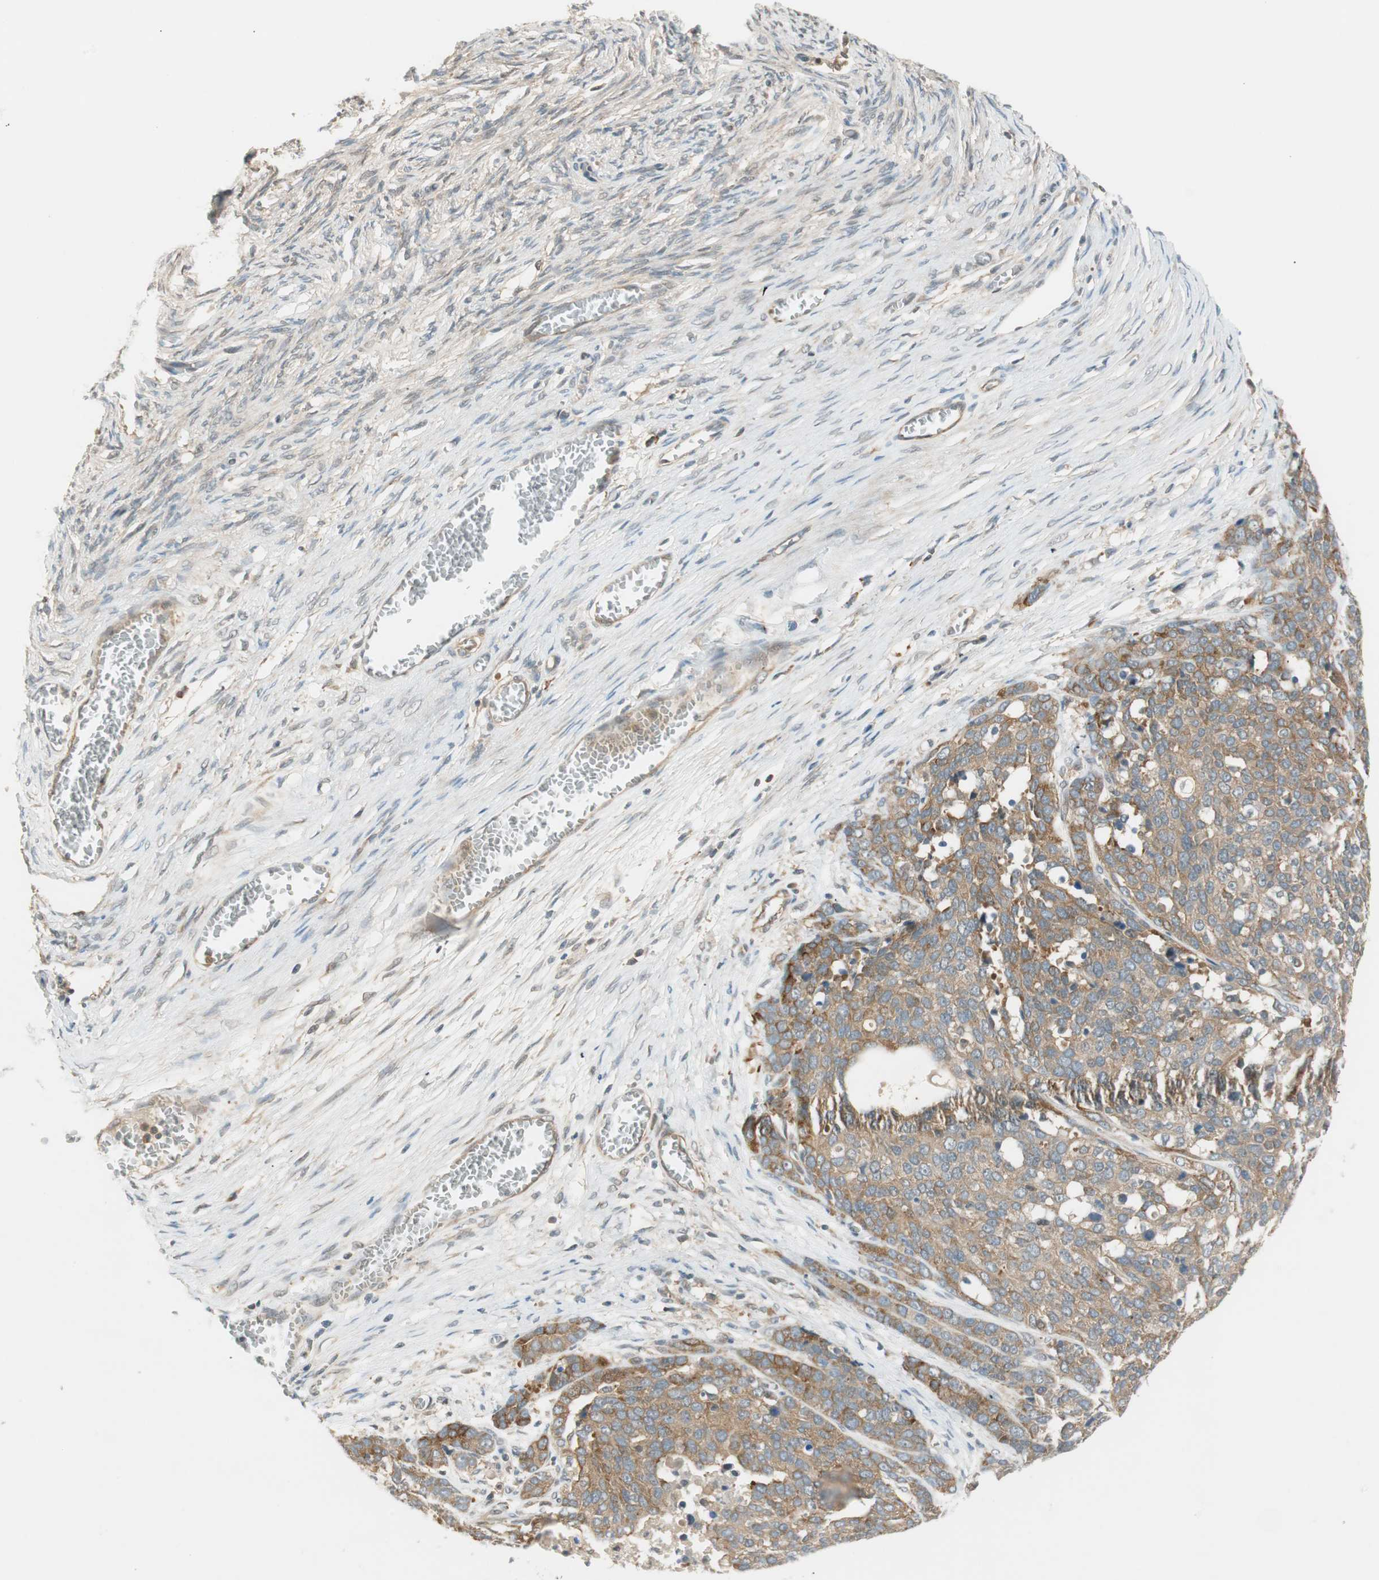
{"staining": {"intensity": "moderate", "quantity": ">75%", "location": "cytoplasmic/membranous"}, "tissue": "ovarian cancer", "cell_type": "Tumor cells", "image_type": "cancer", "snomed": [{"axis": "morphology", "description": "Cystadenocarcinoma, serous, NOS"}, {"axis": "topography", "description": "Ovary"}], "caption": "A brown stain labels moderate cytoplasmic/membranous staining of a protein in human ovarian cancer tumor cells.", "gene": "PSMD8", "patient": {"sex": "female", "age": 44}}